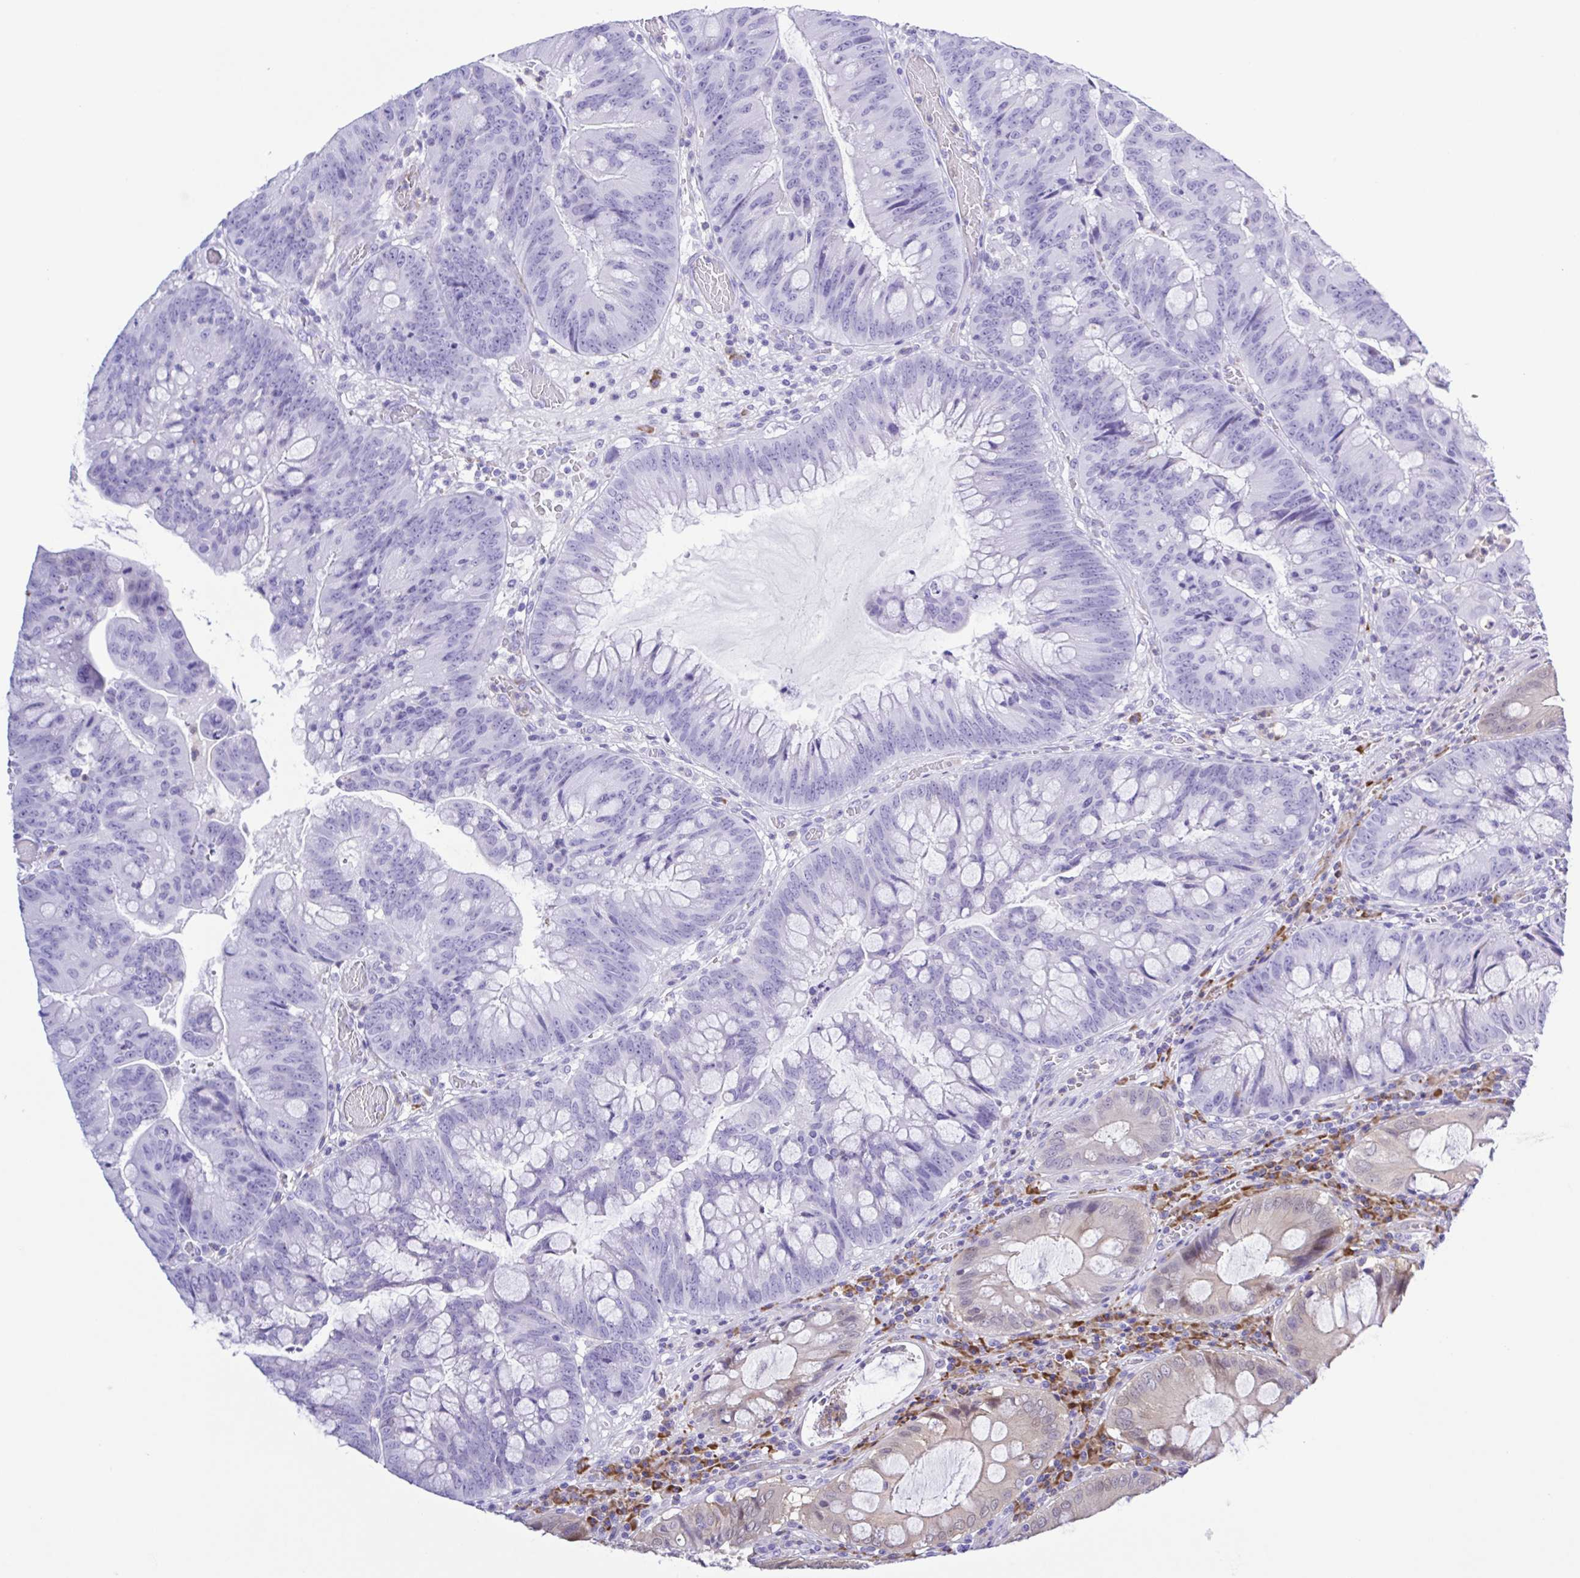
{"staining": {"intensity": "negative", "quantity": "none", "location": "none"}, "tissue": "colorectal cancer", "cell_type": "Tumor cells", "image_type": "cancer", "snomed": [{"axis": "morphology", "description": "Adenocarcinoma, NOS"}, {"axis": "topography", "description": "Colon"}], "caption": "Tumor cells are negative for protein expression in human colorectal cancer (adenocarcinoma).", "gene": "GPR17", "patient": {"sex": "male", "age": 62}}